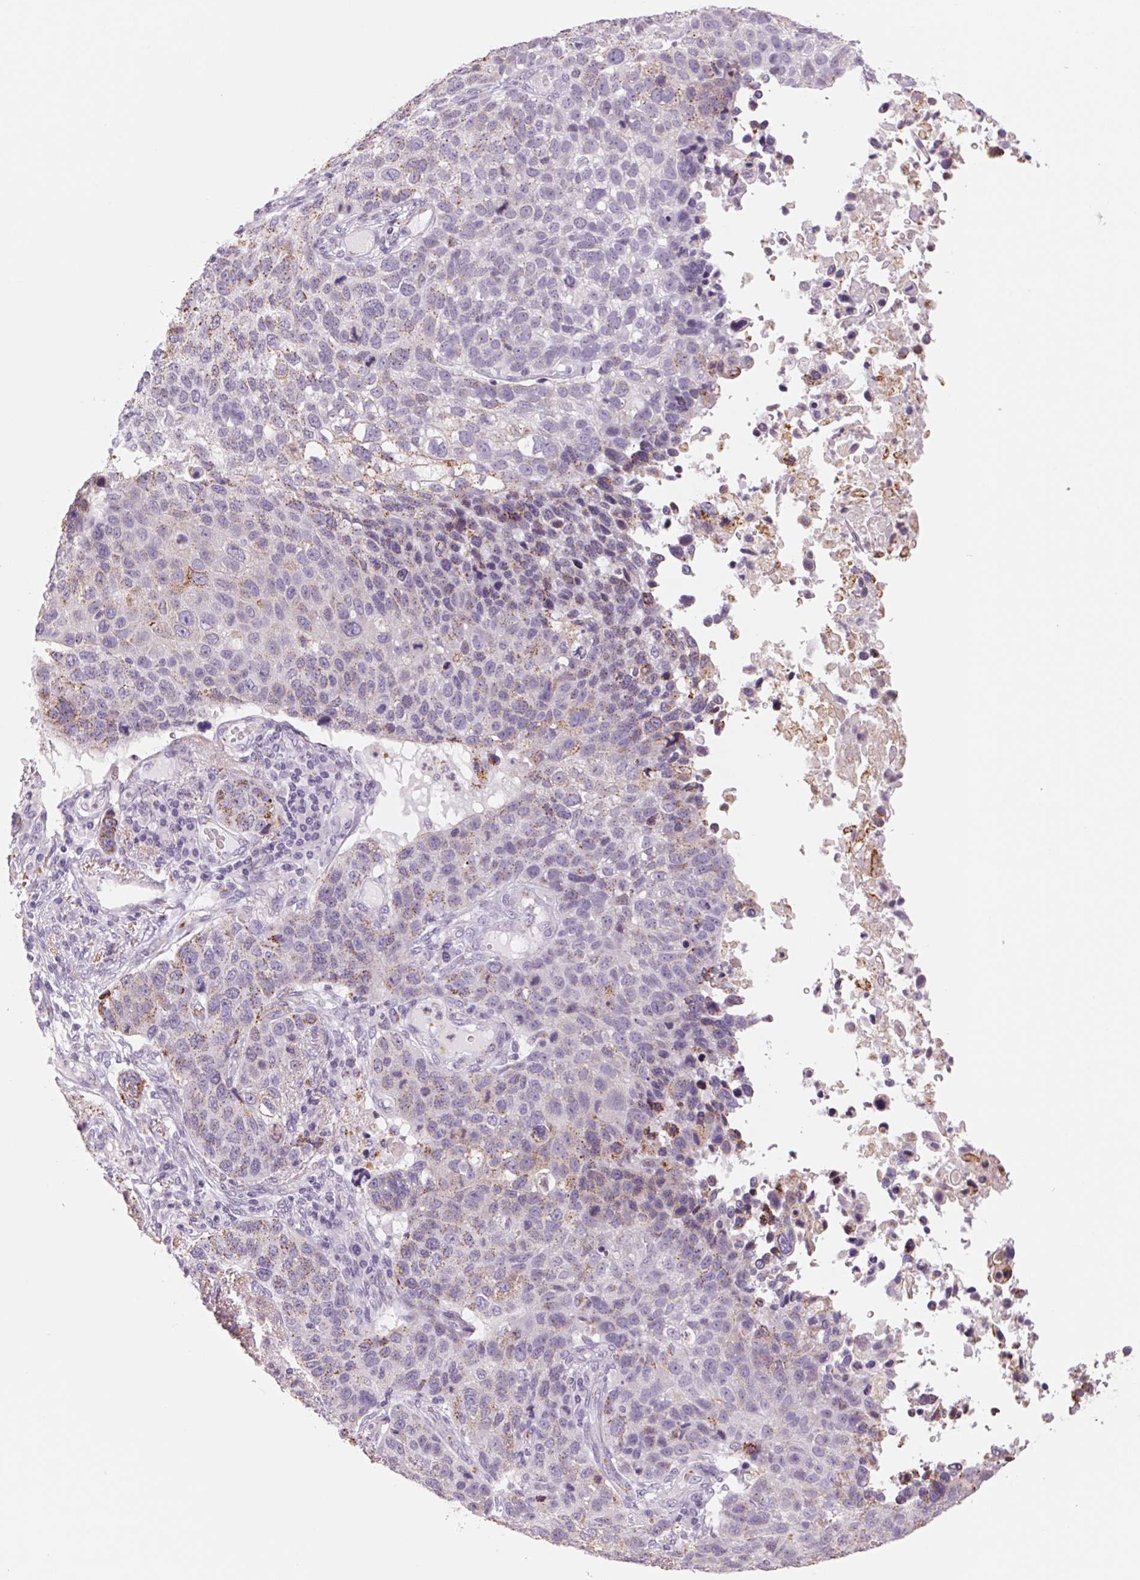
{"staining": {"intensity": "moderate", "quantity": "25%-75%", "location": "cytoplasmic/membranous"}, "tissue": "lung cancer", "cell_type": "Tumor cells", "image_type": "cancer", "snomed": [{"axis": "morphology", "description": "Squamous cell carcinoma, NOS"}, {"axis": "topography", "description": "Lymph node"}, {"axis": "topography", "description": "Lung"}], "caption": "The photomicrograph shows a brown stain indicating the presence of a protein in the cytoplasmic/membranous of tumor cells in lung cancer (squamous cell carcinoma). Immunohistochemistry (ihc) stains the protein in brown and the nuclei are stained blue.", "gene": "GALNT7", "patient": {"sex": "male", "age": 61}}